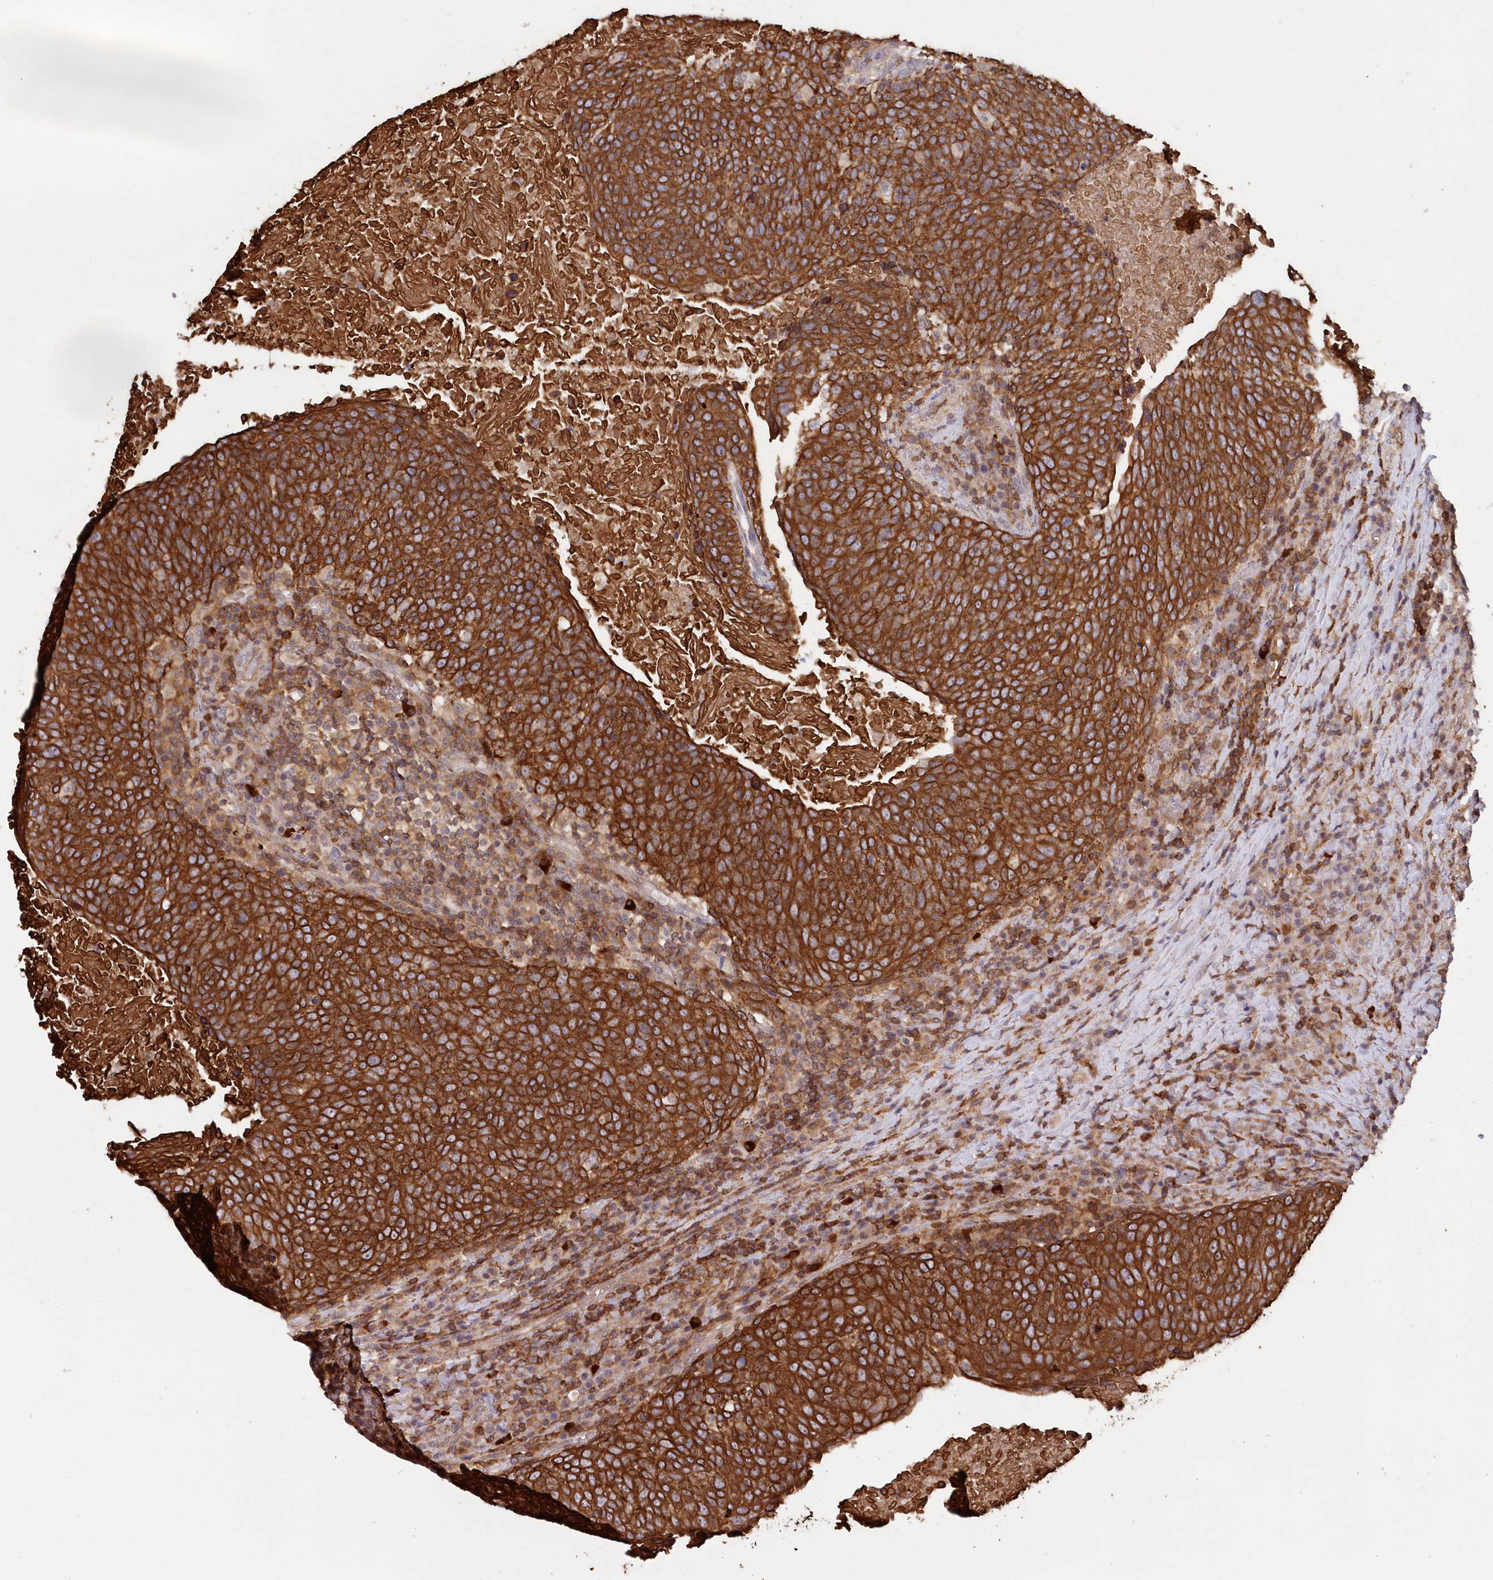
{"staining": {"intensity": "strong", "quantity": ">75%", "location": "cytoplasmic/membranous"}, "tissue": "head and neck cancer", "cell_type": "Tumor cells", "image_type": "cancer", "snomed": [{"axis": "morphology", "description": "Squamous cell carcinoma, NOS"}, {"axis": "morphology", "description": "Squamous cell carcinoma, metastatic, NOS"}, {"axis": "topography", "description": "Lymph node"}, {"axis": "topography", "description": "Head-Neck"}], "caption": "Brown immunohistochemical staining in human metastatic squamous cell carcinoma (head and neck) exhibits strong cytoplasmic/membranous staining in approximately >75% of tumor cells. (DAB (3,3'-diaminobenzidine) IHC with brightfield microscopy, high magnification).", "gene": "SNED1", "patient": {"sex": "male", "age": 62}}